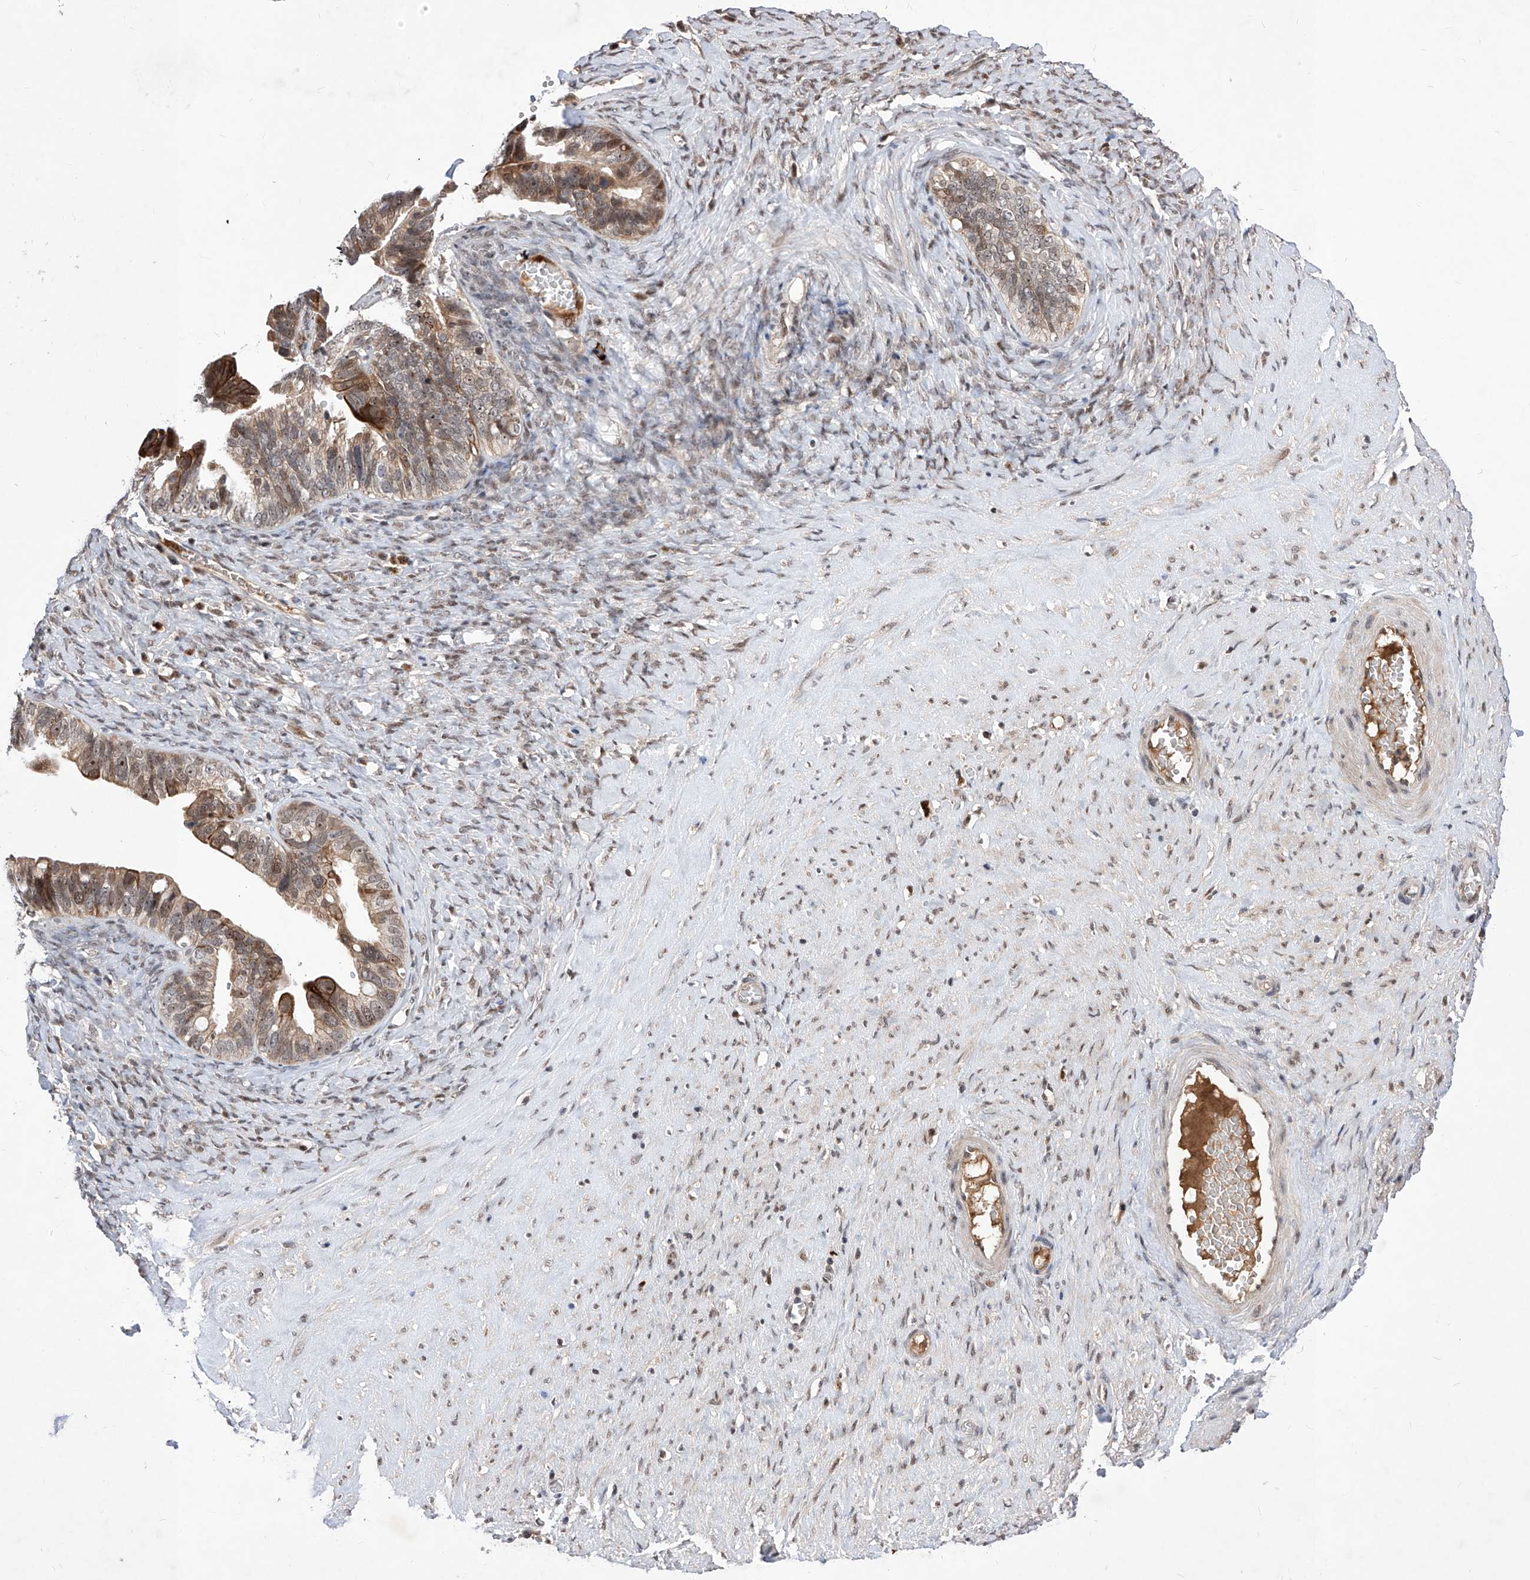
{"staining": {"intensity": "moderate", "quantity": ">75%", "location": "cytoplasmic/membranous,nuclear"}, "tissue": "ovarian cancer", "cell_type": "Tumor cells", "image_type": "cancer", "snomed": [{"axis": "morphology", "description": "Cystadenocarcinoma, serous, NOS"}, {"axis": "topography", "description": "Ovary"}], "caption": "High-magnification brightfield microscopy of ovarian cancer stained with DAB (3,3'-diaminobenzidine) (brown) and counterstained with hematoxylin (blue). tumor cells exhibit moderate cytoplasmic/membranous and nuclear expression is present in about>75% of cells. Immunohistochemistry (ihc) stains the protein of interest in brown and the nuclei are stained blue.", "gene": "LGR4", "patient": {"sex": "female", "age": 56}}